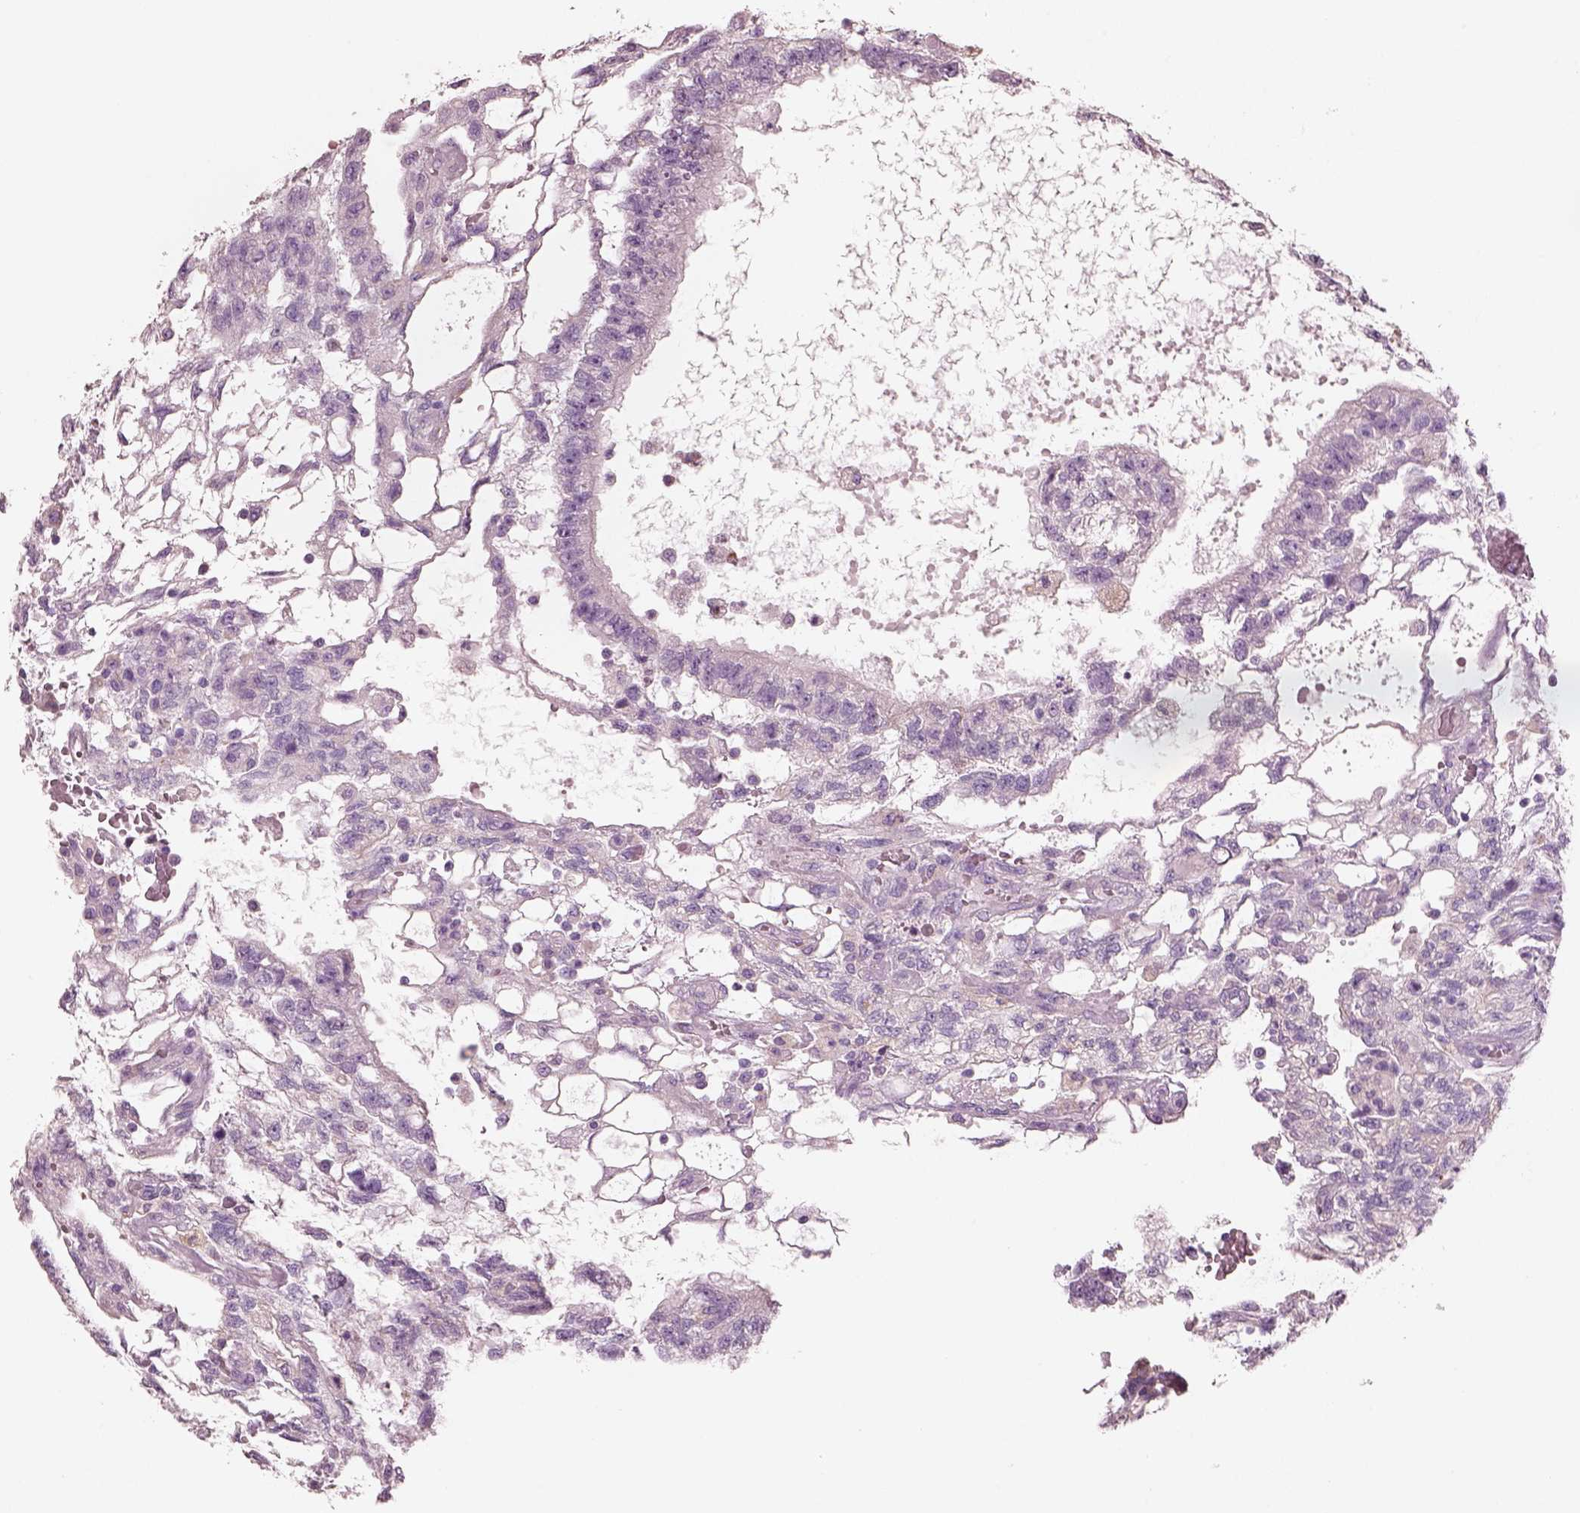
{"staining": {"intensity": "negative", "quantity": "none", "location": "none"}, "tissue": "testis cancer", "cell_type": "Tumor cells", "image_type": "cancer", "snomed": [{"axis": "morphology", "description": "Carcinoma, Embryonal, NOS"}, {"axis": "topography", "description": "Testis"}], "caption": "Immunohistochemistry photomicrograph of testis embryonal carcinoma stained for a protein (brown), which demonstrates no positivity in tumor cells.", "gene": "PNOC", "patient": {"sex": "male", "age": 32}}